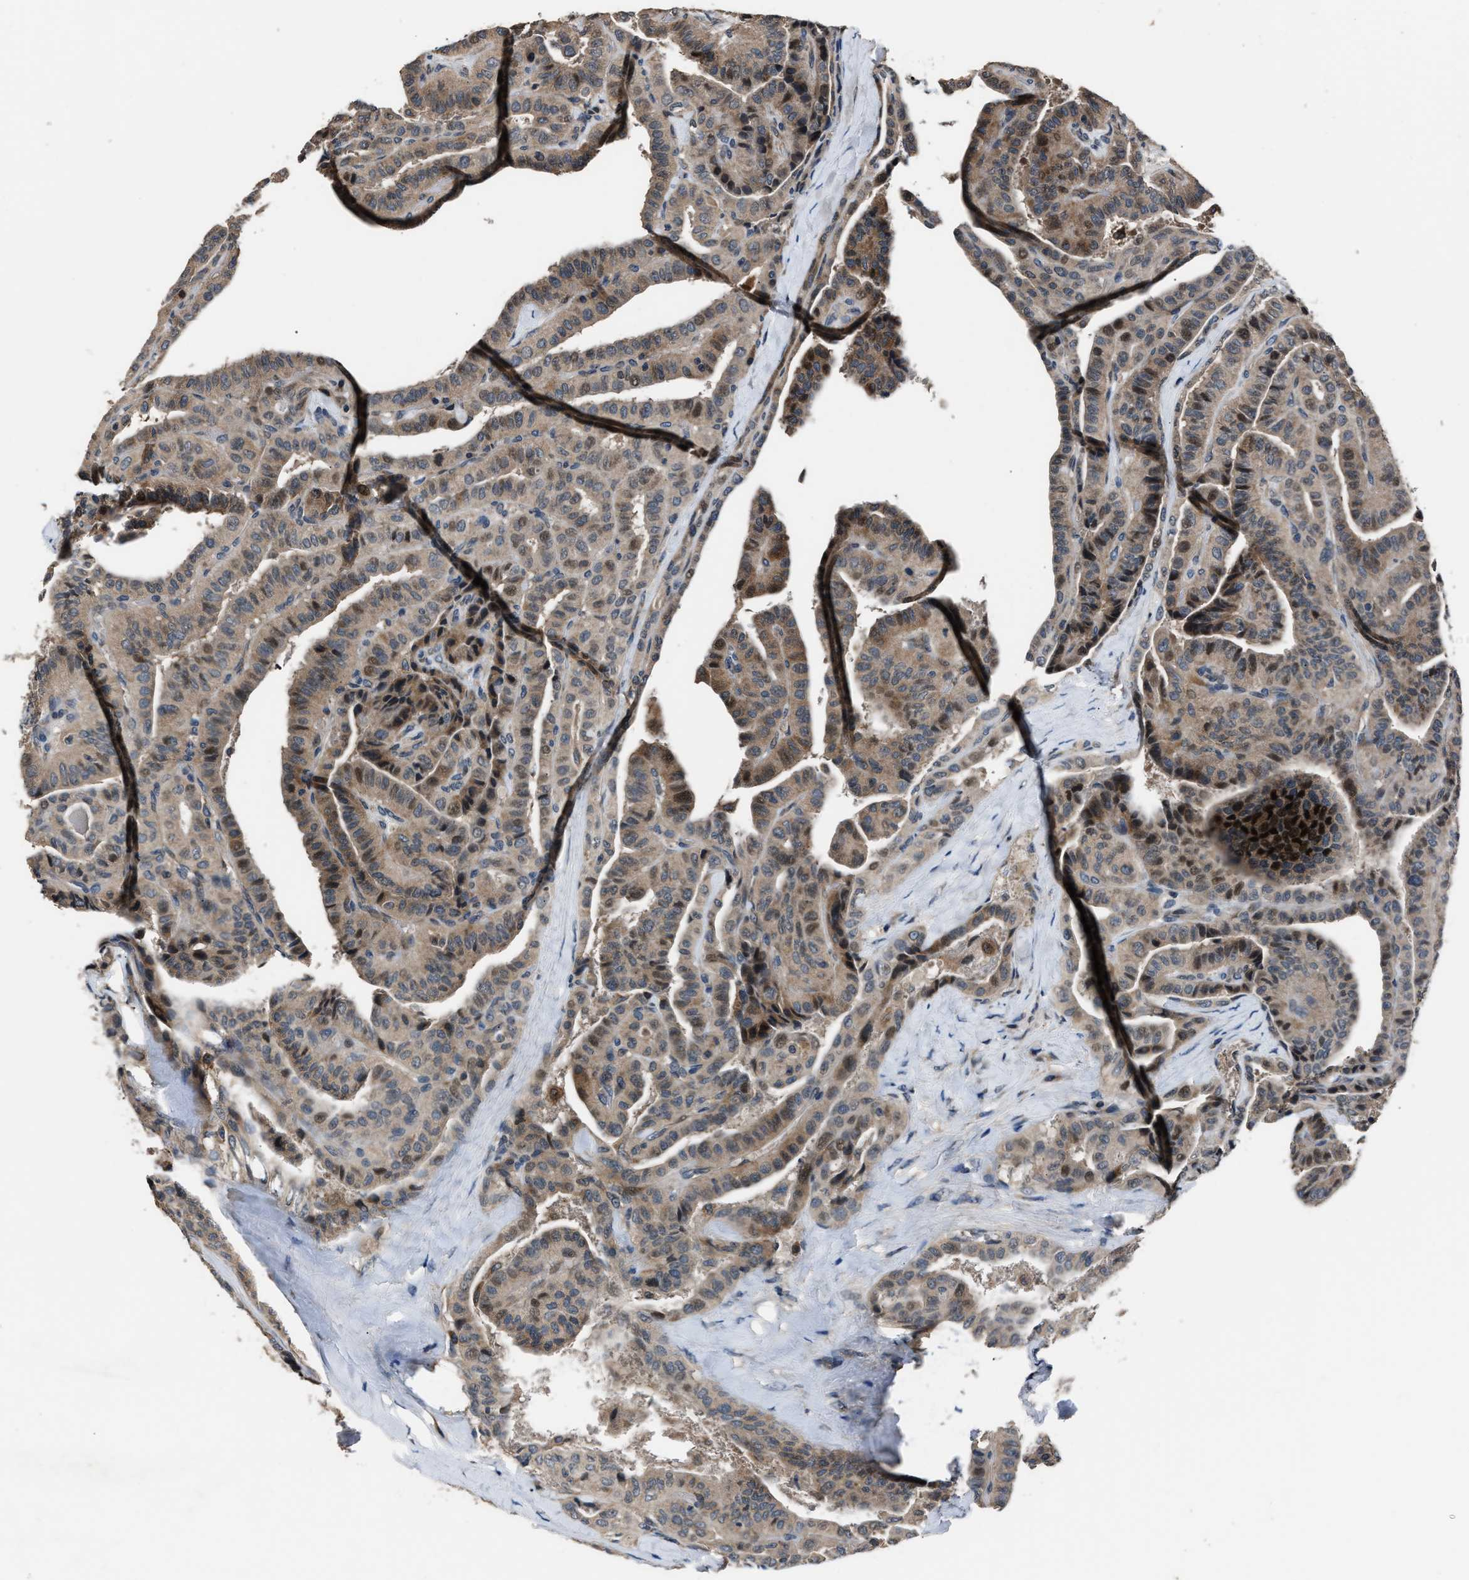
{"staining": {"intensity": "weak", "quantity": ">75%", "location": "cytoplasmic/membranous"}, "tissue": "thyroid cancer", "cell_type": "Tumor cells", "image_type": "cancer", "snomed": [{"axis": "morphology", "description": "Papillary adenocarcinoma, NOS"}, {"axis": "topography", "description": "Thyroid gland"}], "caption": "Immunohistochemistry (DAB (3,3'-diaminobenzidine)) staining of human papillary adenocarcinoma (thyroid) exhibits weak cytoplasmic/membranous protein positivity in about >75% of tumor cells.", "gene": "TNRC18", "patient": {"sex": "male", "age": 77}}